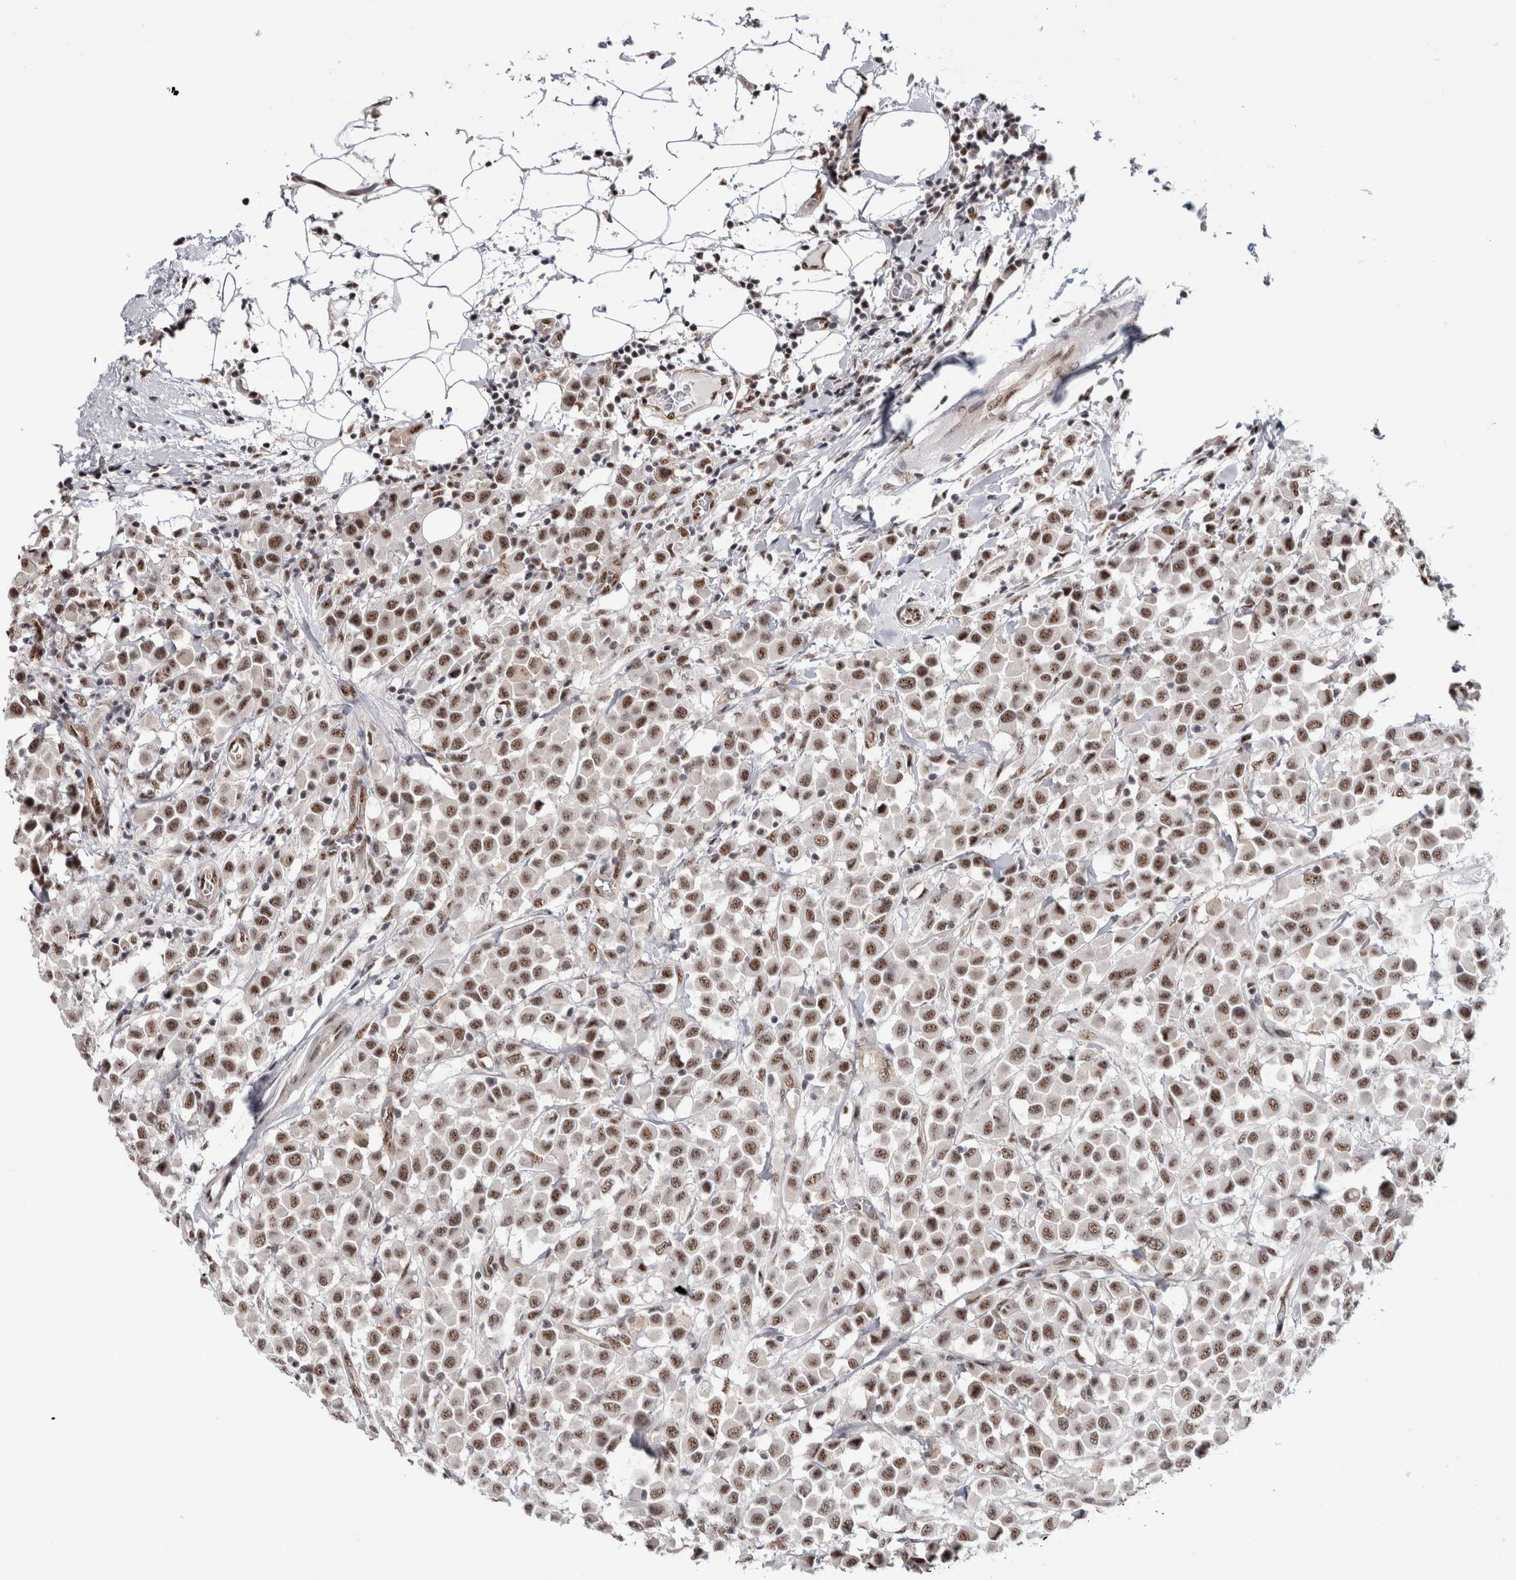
{"staining": {"intensity": "moderate", "quantity": ">75%", "location": "nuclear"}, "tissue": "breast cancer", "cell_type": "Tumor cells", "image_type": "cancer", "snomed": [{"axis": "morphology", "description": "Duct carcinoma"}, {"axis": "topography", "description": "Breast"}], "caption": "DAB (3,3'-diaminobenzidine) immunohistochemical staining of breast cancer (invasive ductal carcinoma) reveals moderate nuclear protein staining in approximately >75% of tumor cells.", "gene": "MKNK1", "patient": {"sex": "female", "age": 61}}